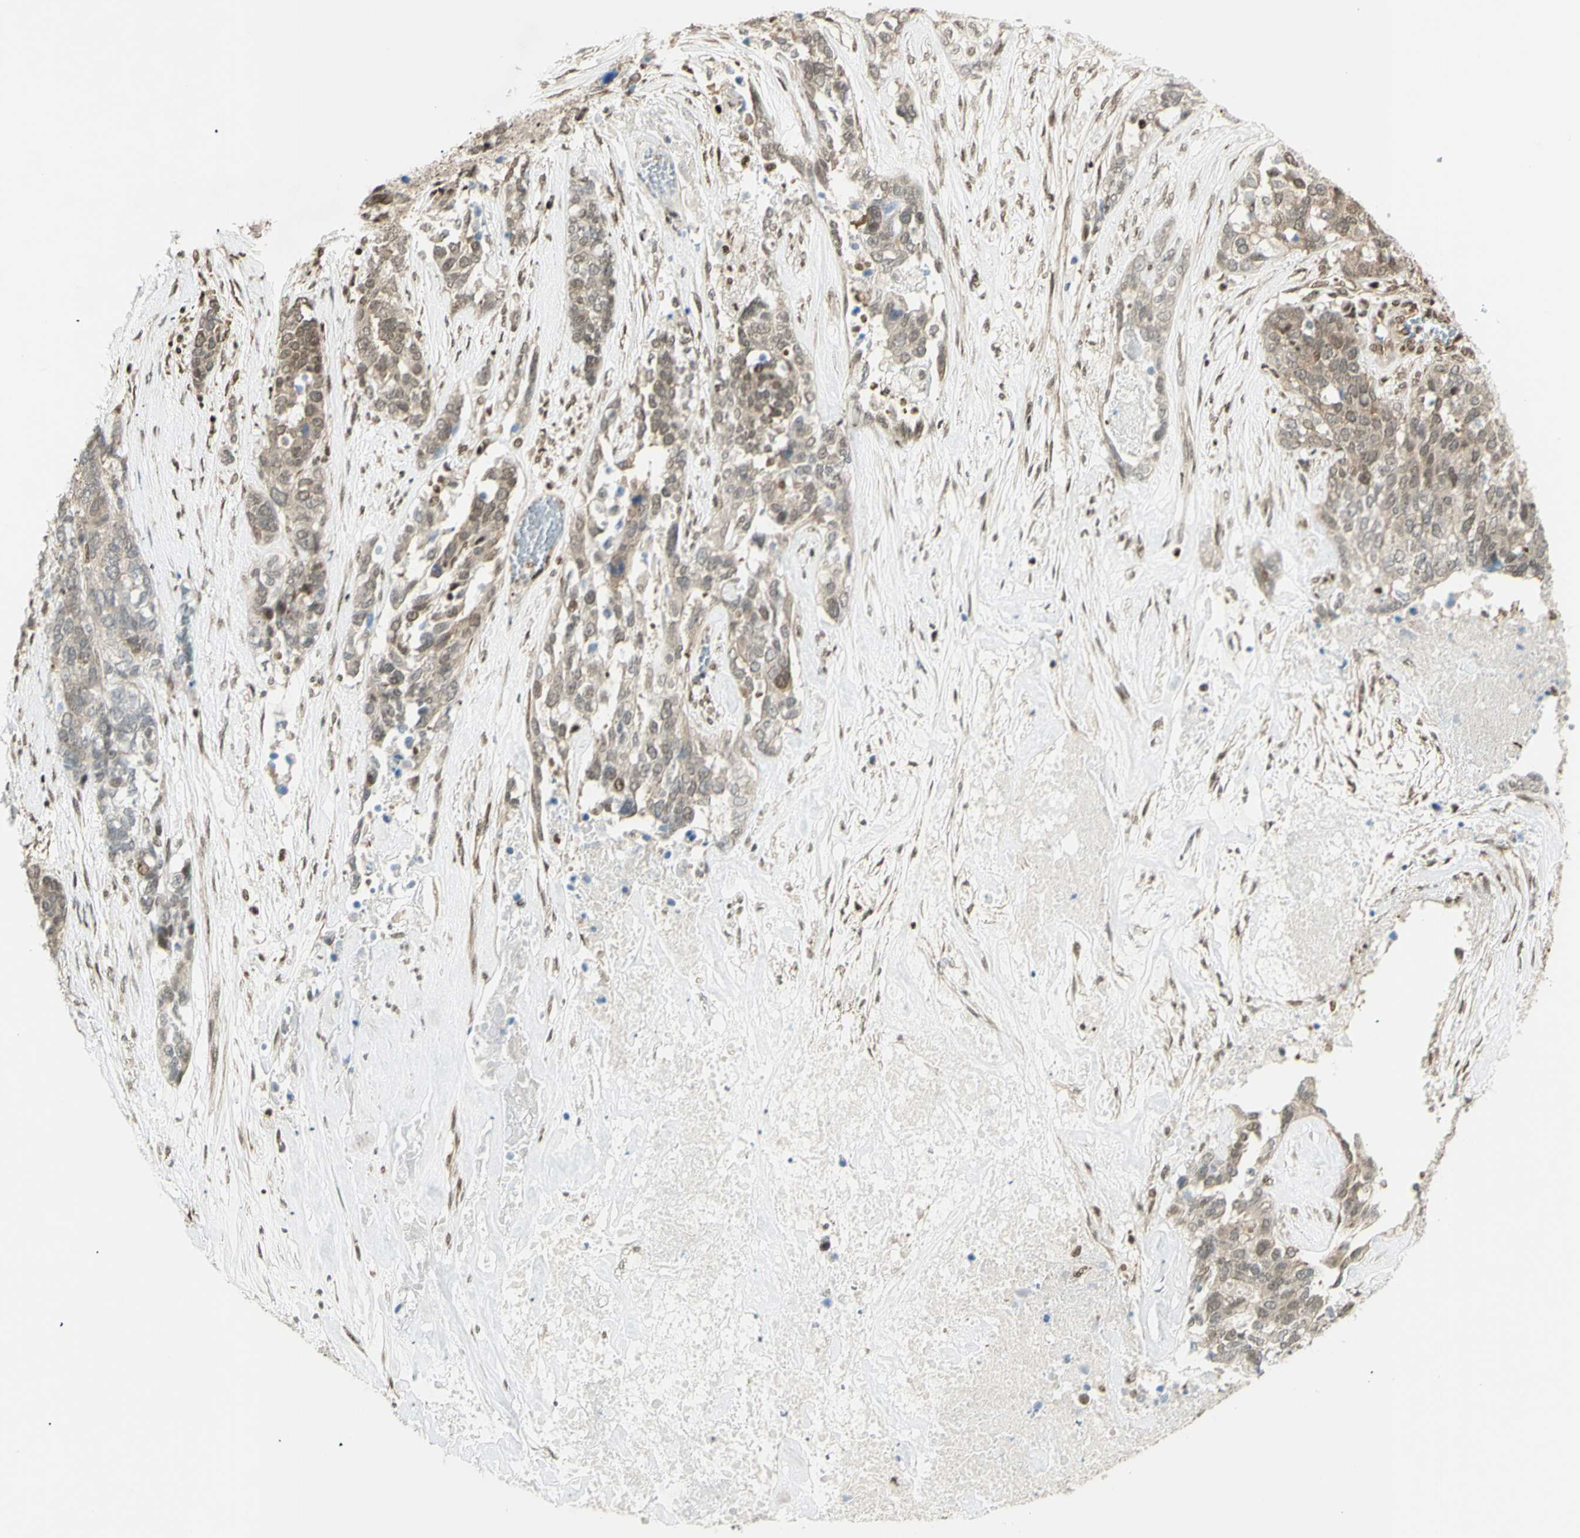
{"staining": {"intensity": "weak", "quantity": "25%-75%", "location": "nuclear"}, "tissue": "ovarian cancer", "cell_type": "Tumor cells", "image_type": "cancer", "snomed": [{"axis": "morphology", "description": "Cystadenocarcinoma, serous, NOS"}, {"axis": "topography", "description": "Ovary"}], "caption": "Immunohistochemical staining of human ovarian serous cystadenocarcinoma shows low levels of weak nuclear positivity in approximately 25%-75% of tumor cells.", "gene": "ZMYM6", "patient": {"sex": "female", "age": 44}}